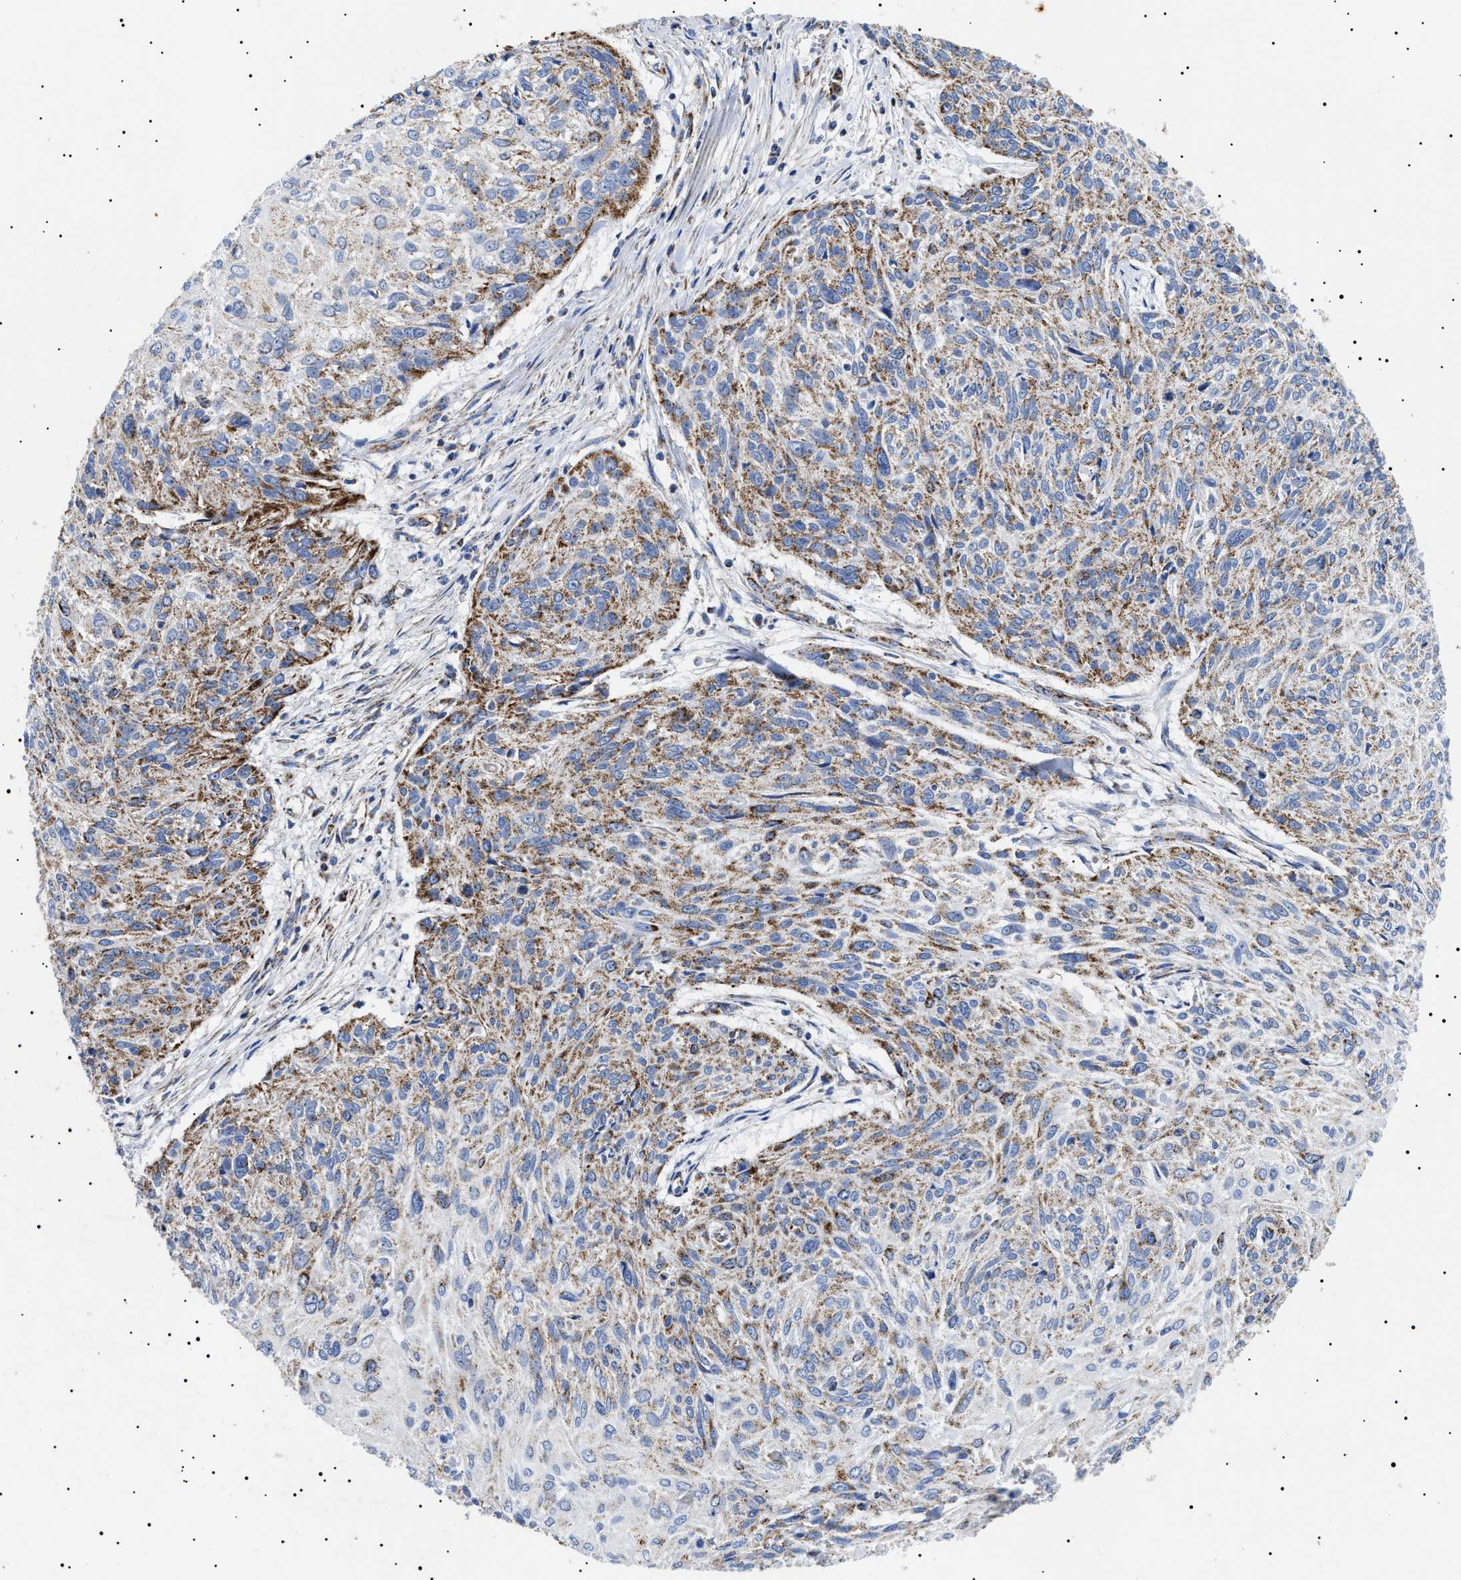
{"staining": {"intensity": "moderate", "quantity": ">75%", "location": "cytoplasmic/membranous"}, "tissue": "cervical cancer", "cell_type": "Tumor cells", "image_type": "cancer", "snomed": [{"axis": "morphology", "description": "Squamous cell carcinoma, NOS"}, {"axis": "topography", "description": "Cervix"}], "caption": "Immunohistochemical staining of cervical cancer exhibits moderate cytoplasmic/membranous protein positivity in about >75% of tumor cells.", "gene": "CHRDL2", "patient": {"sex": "female", "age": 51}}